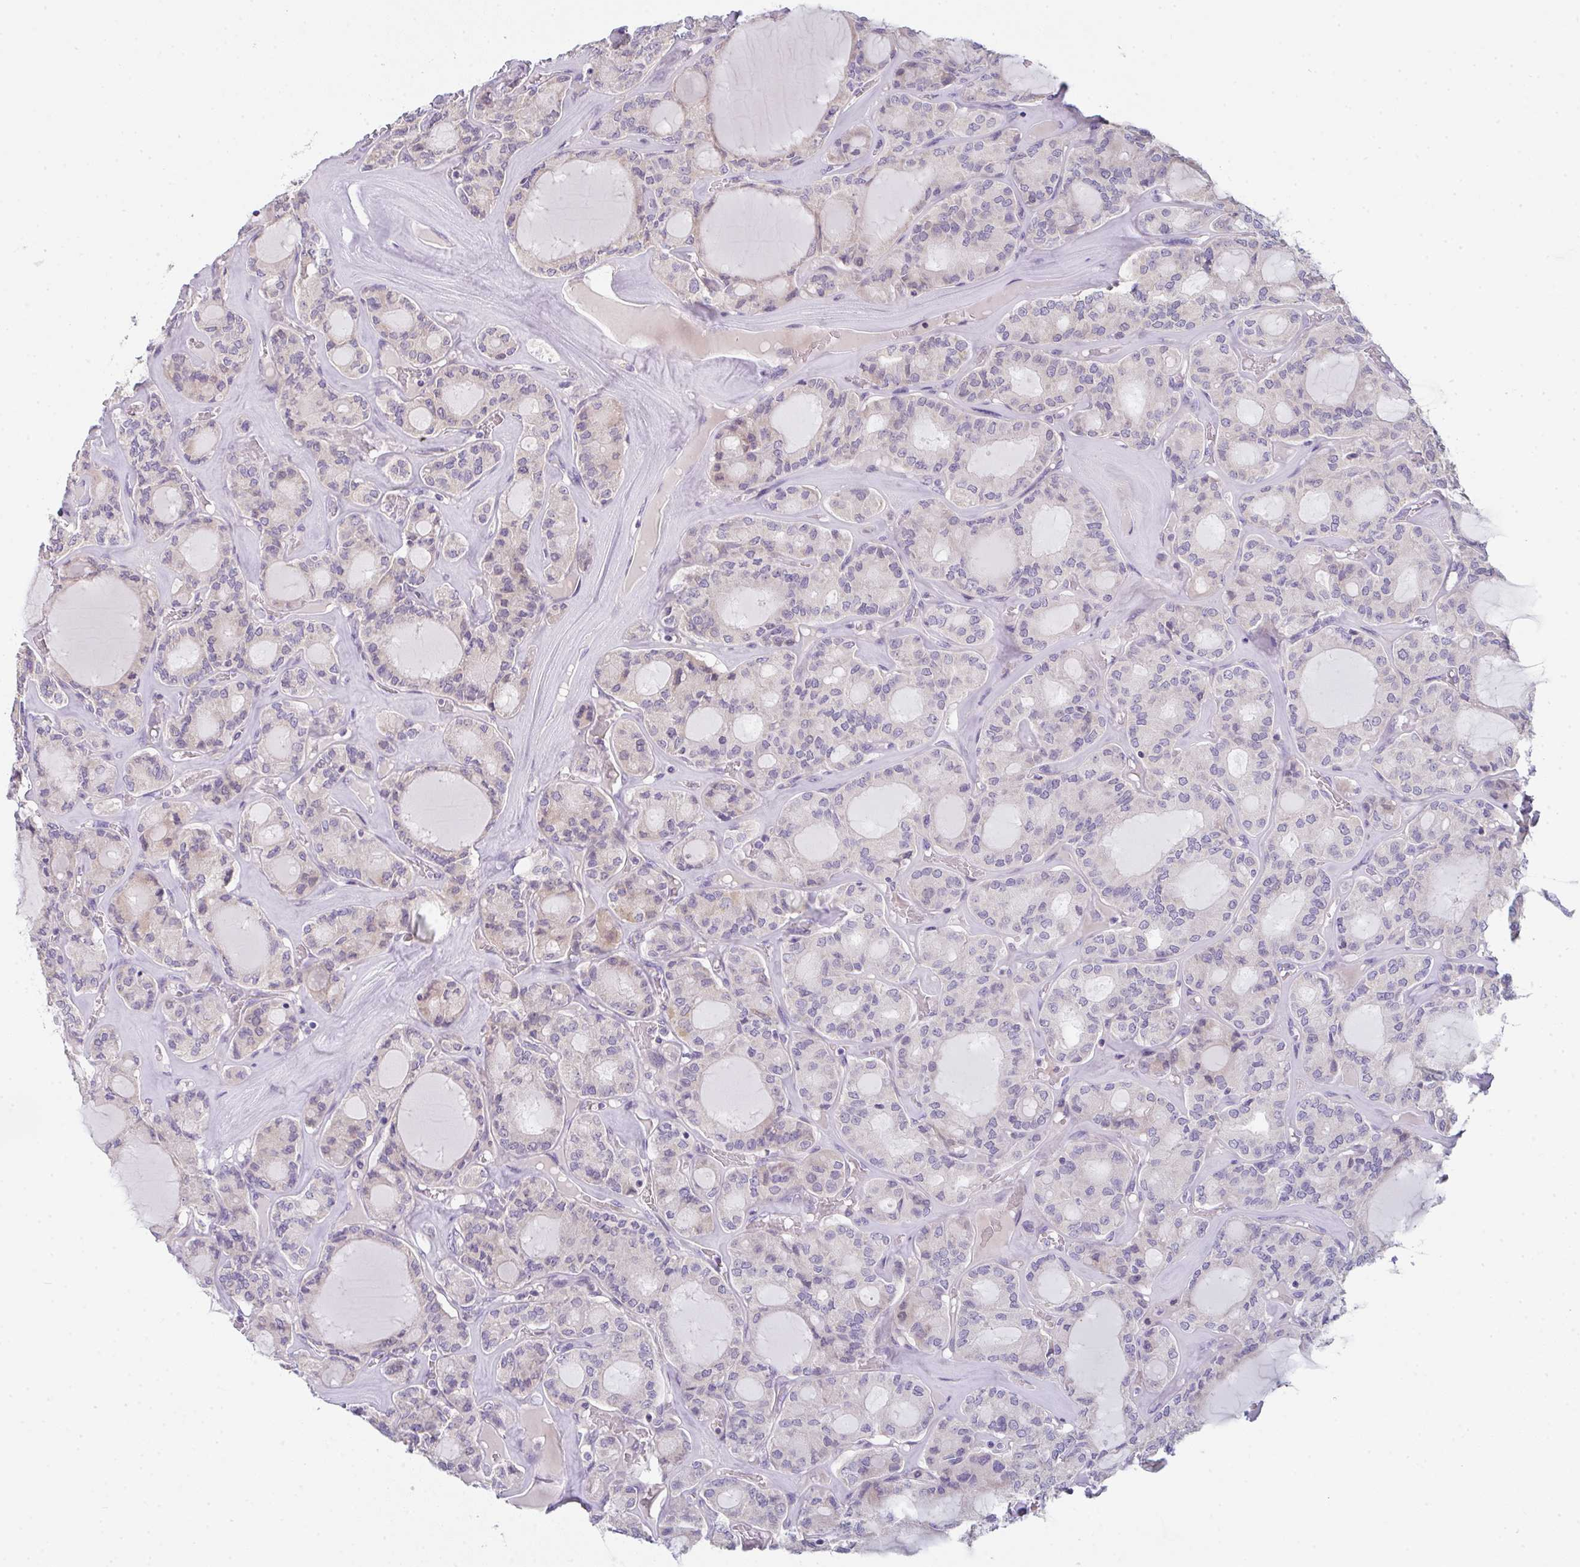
{"staining": {"intensity": "moderate", "quantity": "<25%", "location": "cytoplasmic/membranous"}, "tissue": "thyroid cancer", "cell_type": "Tumor cells", "image_type": "cancer", "snomed": [{"axis": "morphology", "description": "Papillary adenocarcinoma, NOS"}, {"axis": "topography", "description": "Thyroid gland"}], "caption": "Protein staining of papillary adenocarcinoma (thyroid) tissue demonstrates moderate cytoplasmic/membranous expression in approximately <25% of tumor cells.", "gene": "CACNA1S", "patient": {"sex": "male", "age": 87}}